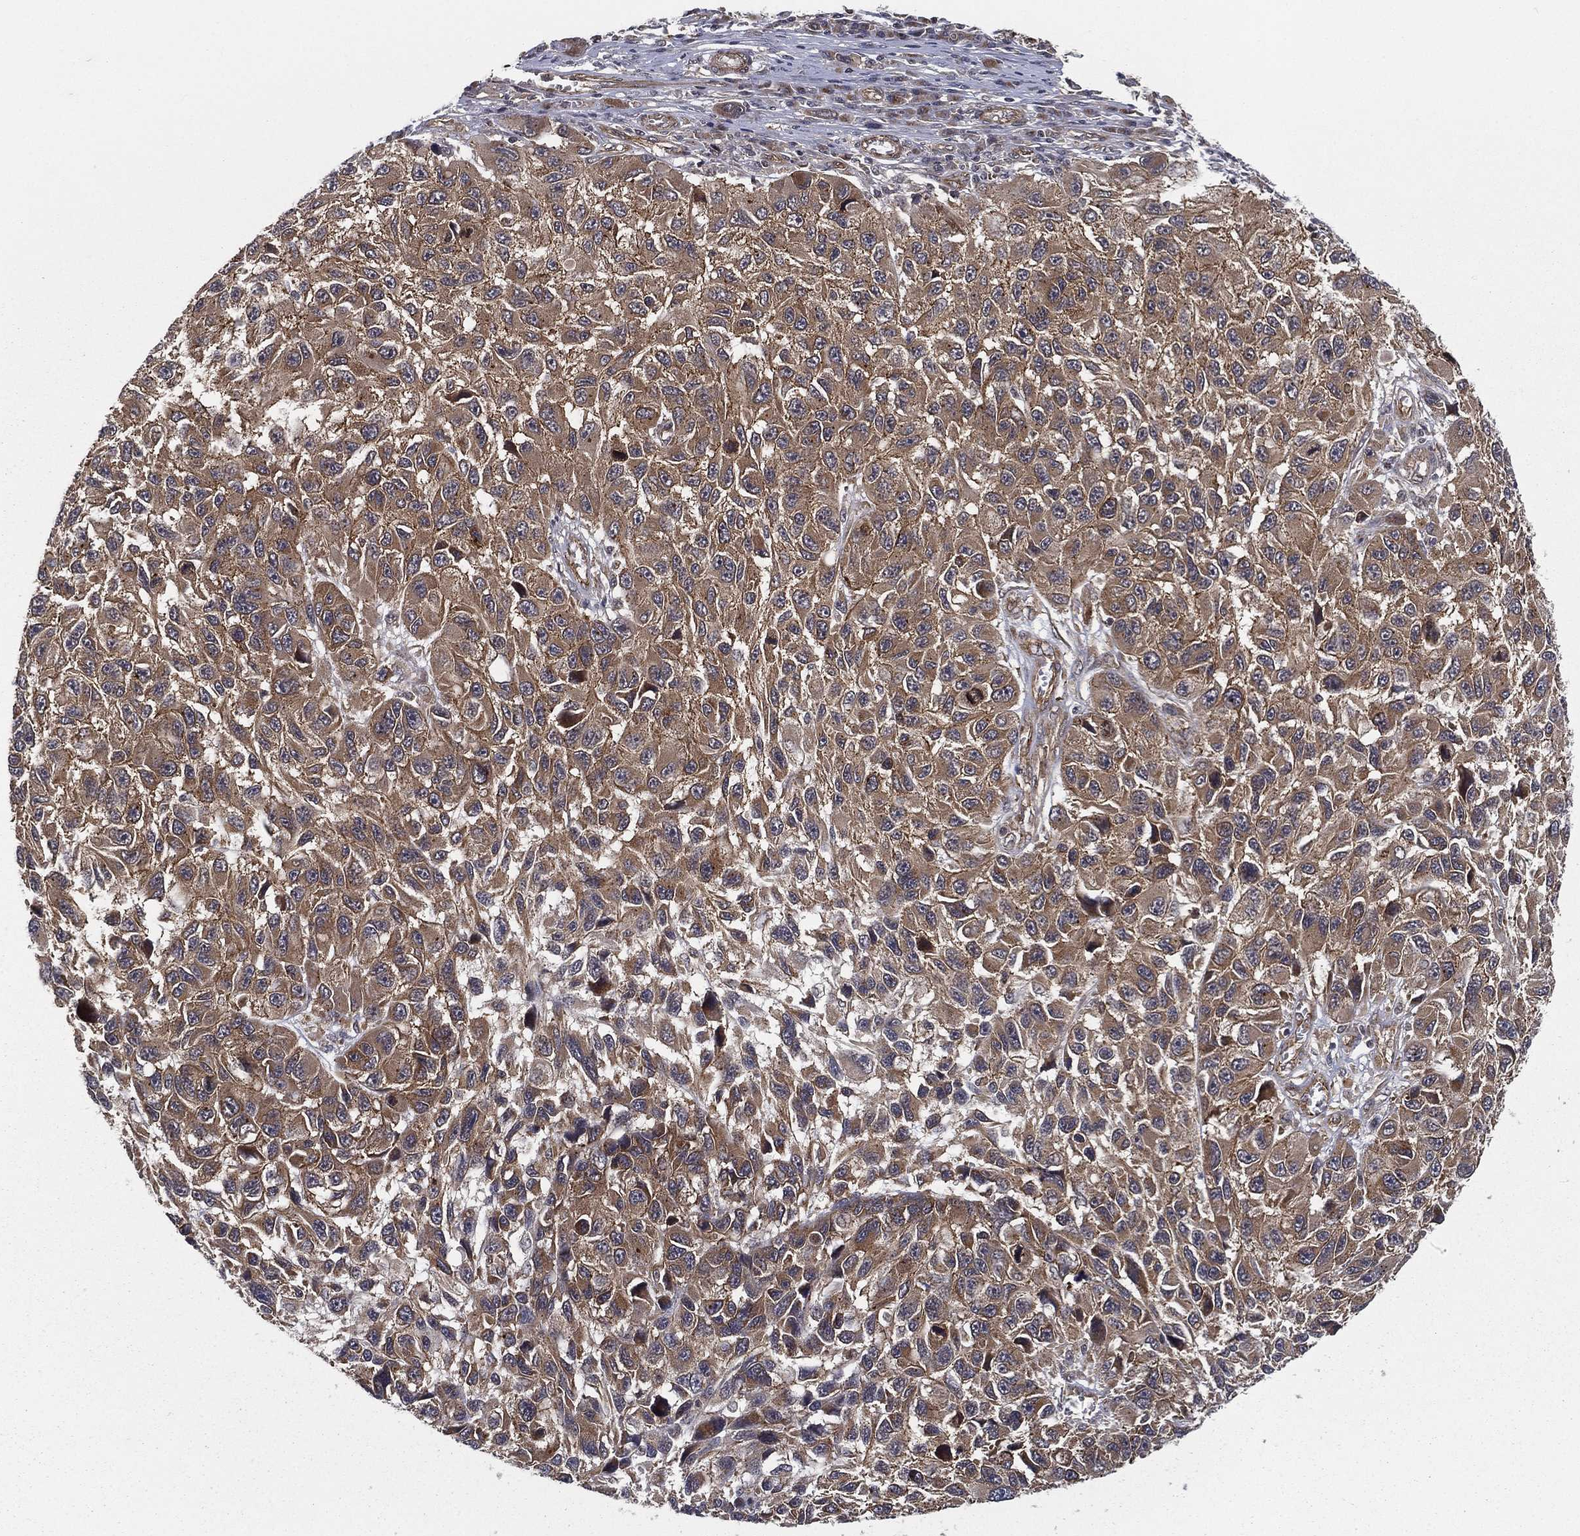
{"staining": {"intensity": "moderate", "quantity": "<25%", "location": "cytoplasmic/membranous"}, "tissue": "melanoma", "cell_type": "Tumor cells", "image_type": "cancer", "snomed": [{"axis": "morphology", "description": "Malignant melanoma, NOS"}, {"axis": "topography", "description": "Skin"}], "caption": "Protein expression analysis of human malignant melanoma reveals moderate cytoplasmic/membranous expression in approximately <25% of tumor cells.", "gene": "UACA", "patient": {"sex": "male", "age": 53}}